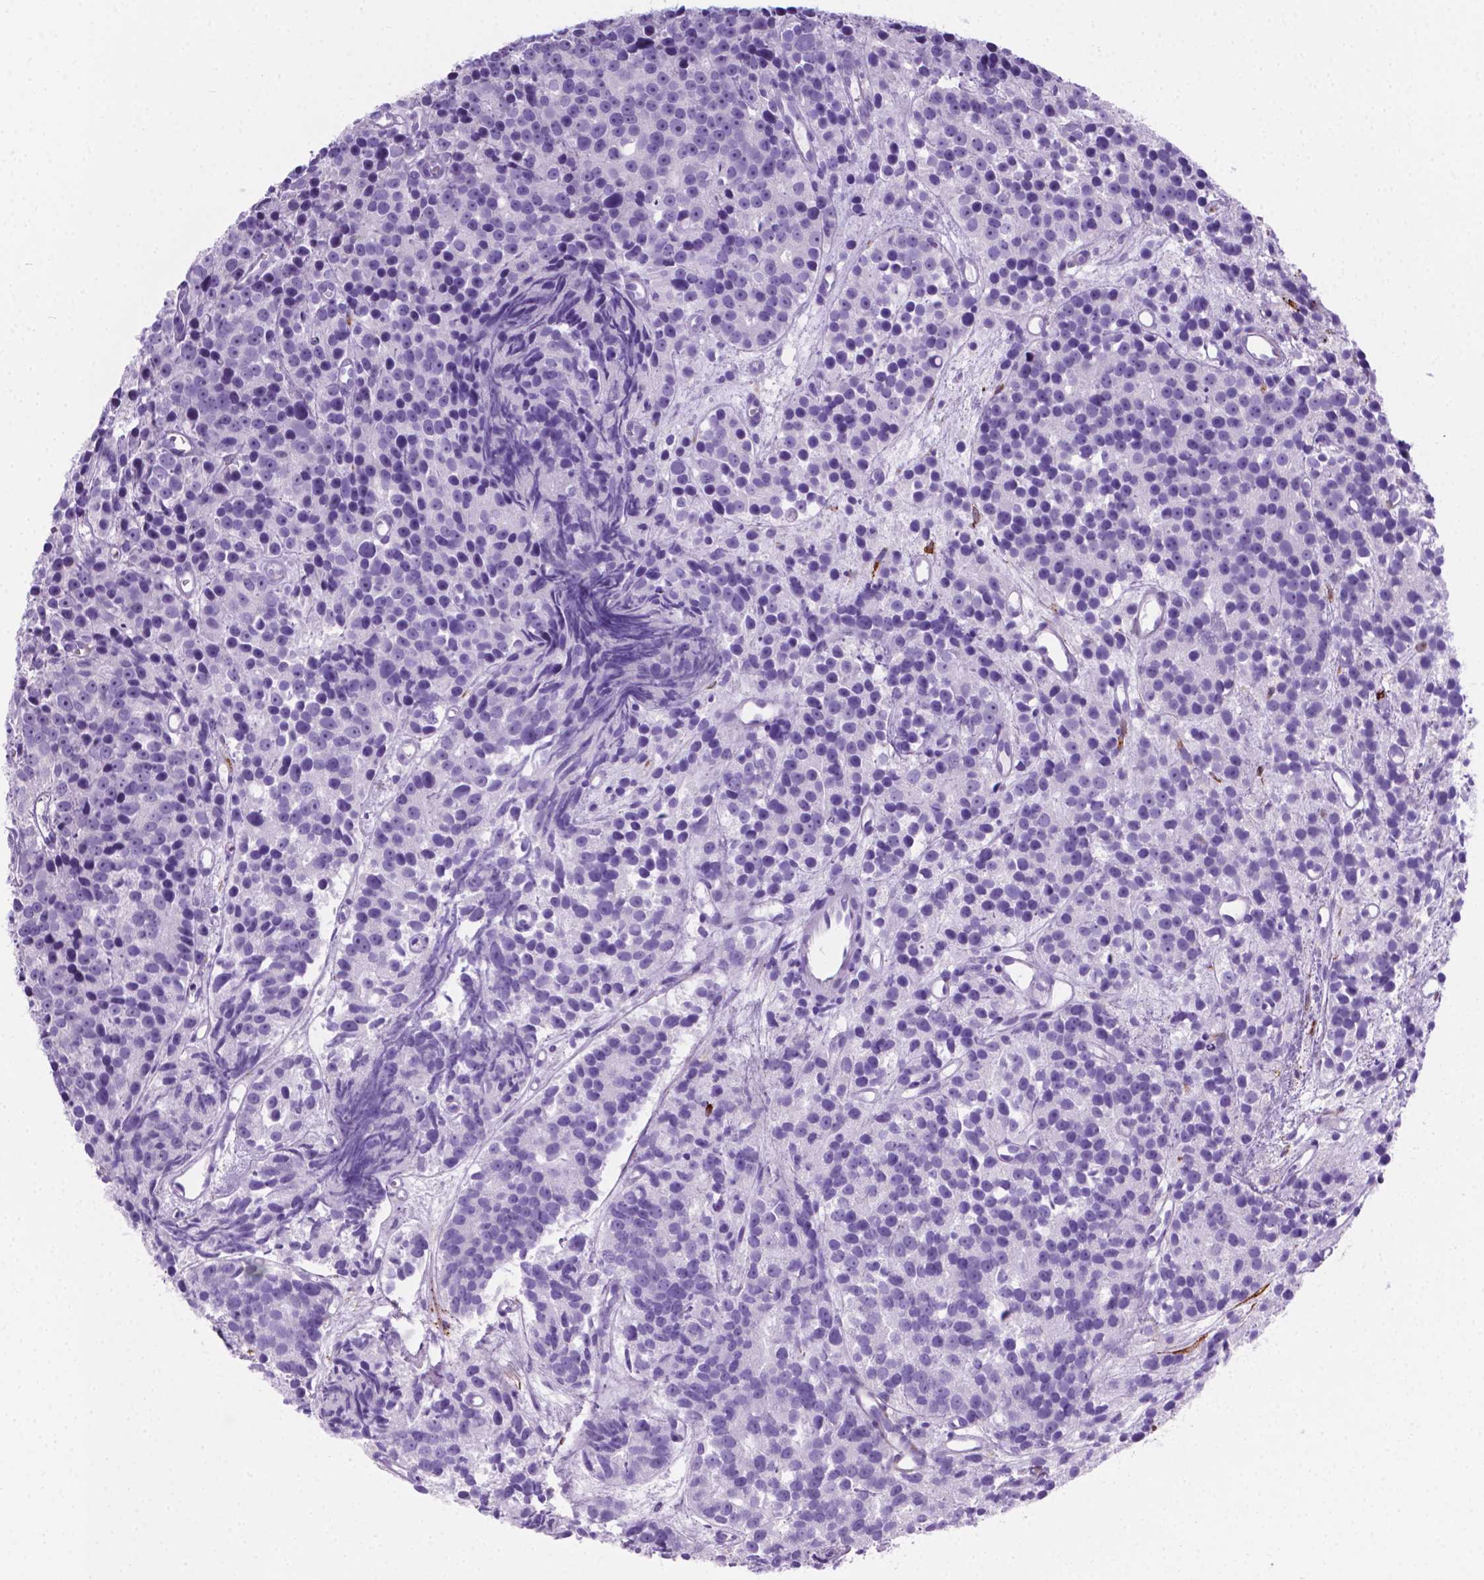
{"staining": {"intensity": "negative", "quantity": "none", "location": "none"}, "tissue": "prostate cancer", "cell_type": "Tumor cells", "image_type": "cancer", "snomed": [{"axis": "morphology", "description": "Adenocarcinoma, High grade"}, {"axis": "topography", "description": "Prostate"}], "caption": "Human prostate cancer (adenocarcinoma (high-grade)) stained for a protein using immunohistochemistry (IHC) displays no staining in tumor cells.", "gene": "MACF1", "patient": {"sex": "male", "age": 77}}